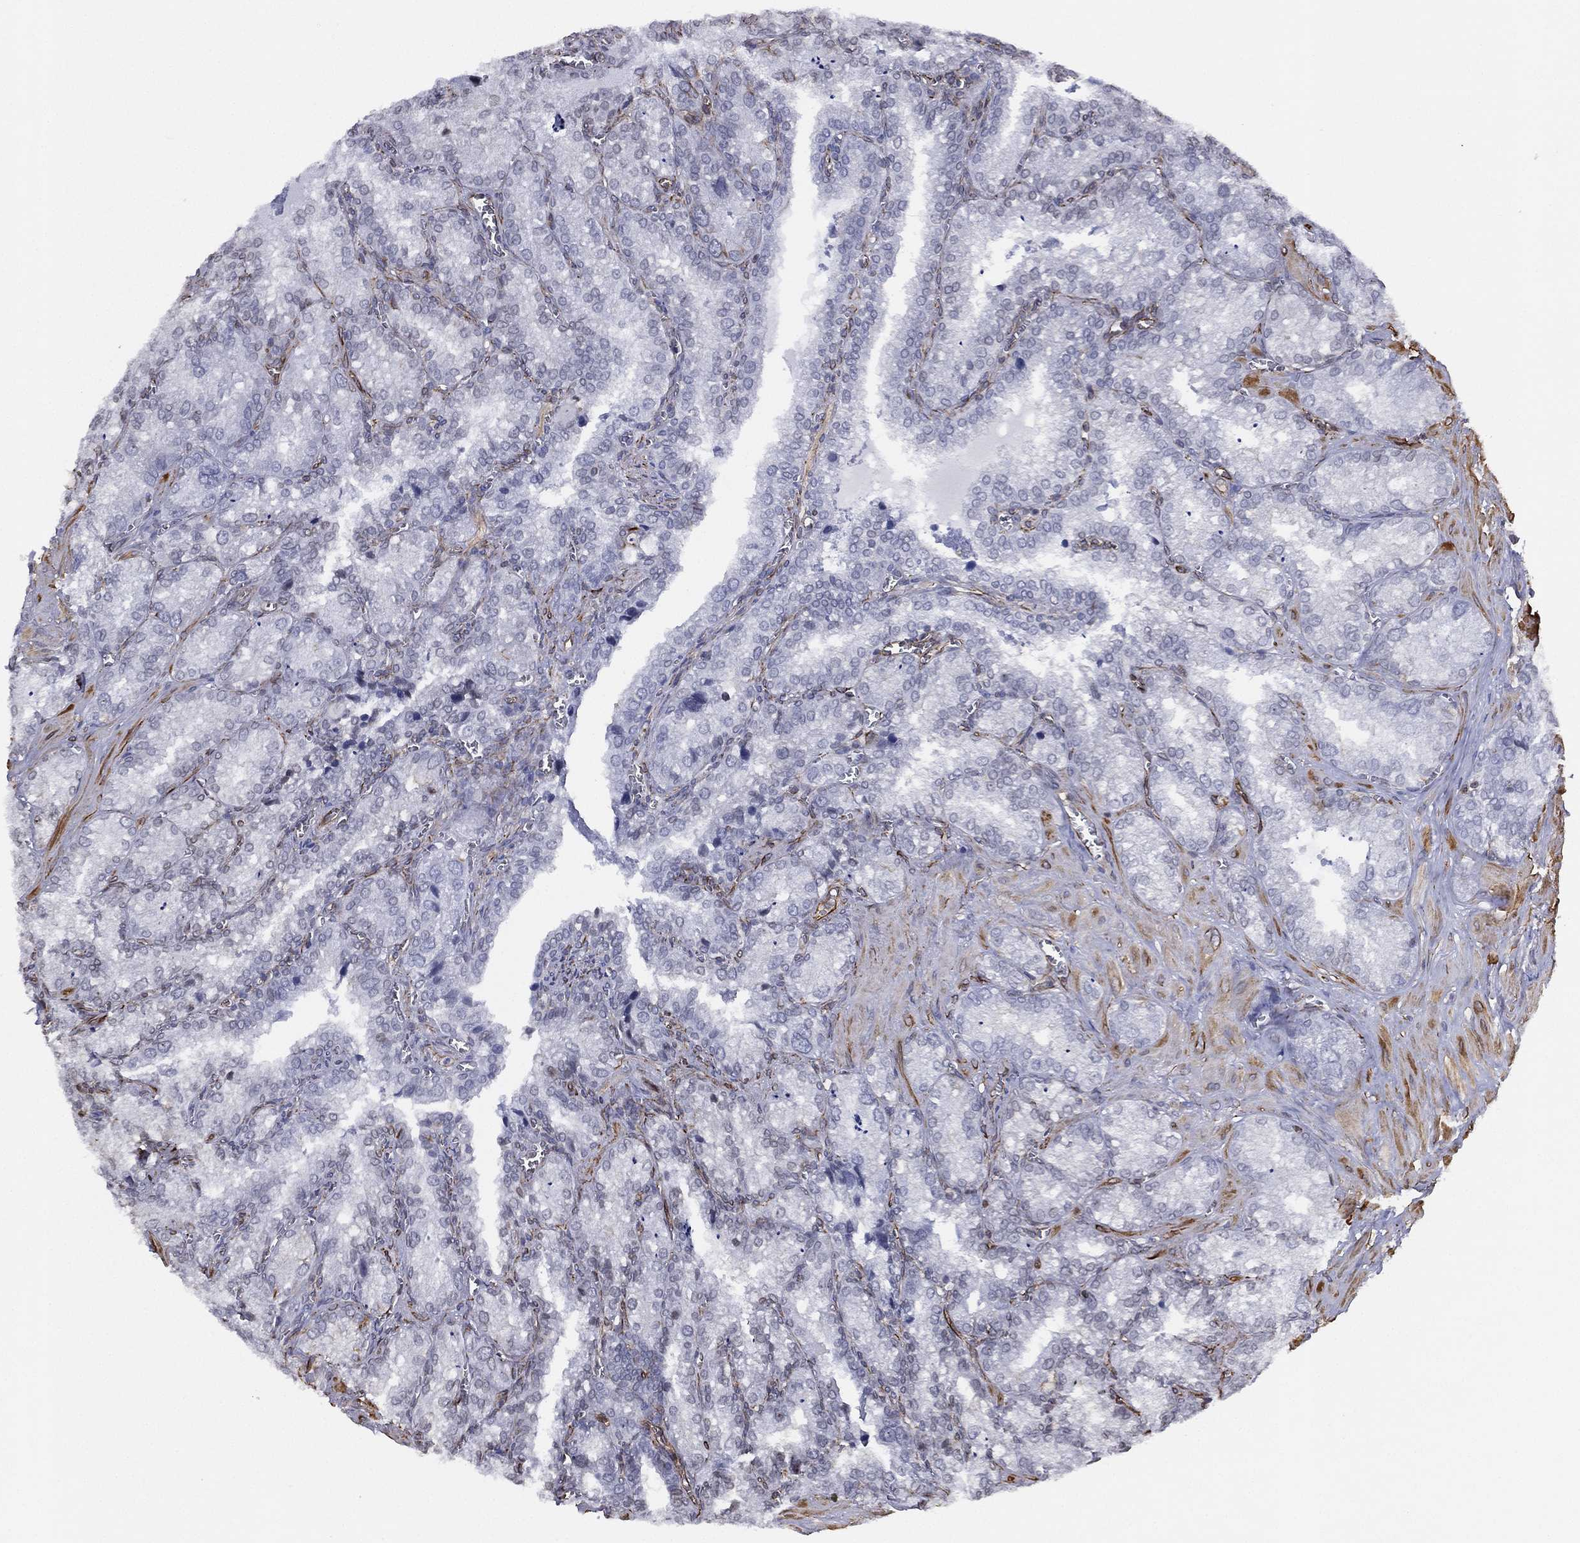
{"staining": {"intensity": "negative", "quantity": "none", "location": "none"}, "tissue": "seminal vesicle", "cell_type": "Glandular cells", "image_type": "normal", "snomed": [{"axis": "morphology", "description": "Normal tissue, NOS"}, {"axis": "topography", "description": "Seminal veicle"}], "caption": "Benign seminal vesicle was stained to show a protein in brown. There is no significant positivity in glandular cells. (Stains: DAB (3,3'-diaminobenzidine) immunohistochemistry (IHC) with hematoxylin counter stain, Microscopy: brightfield microscopy at high magnification).", "gene": "MAS1", "patient": {"sex": "male", "age": 57}}